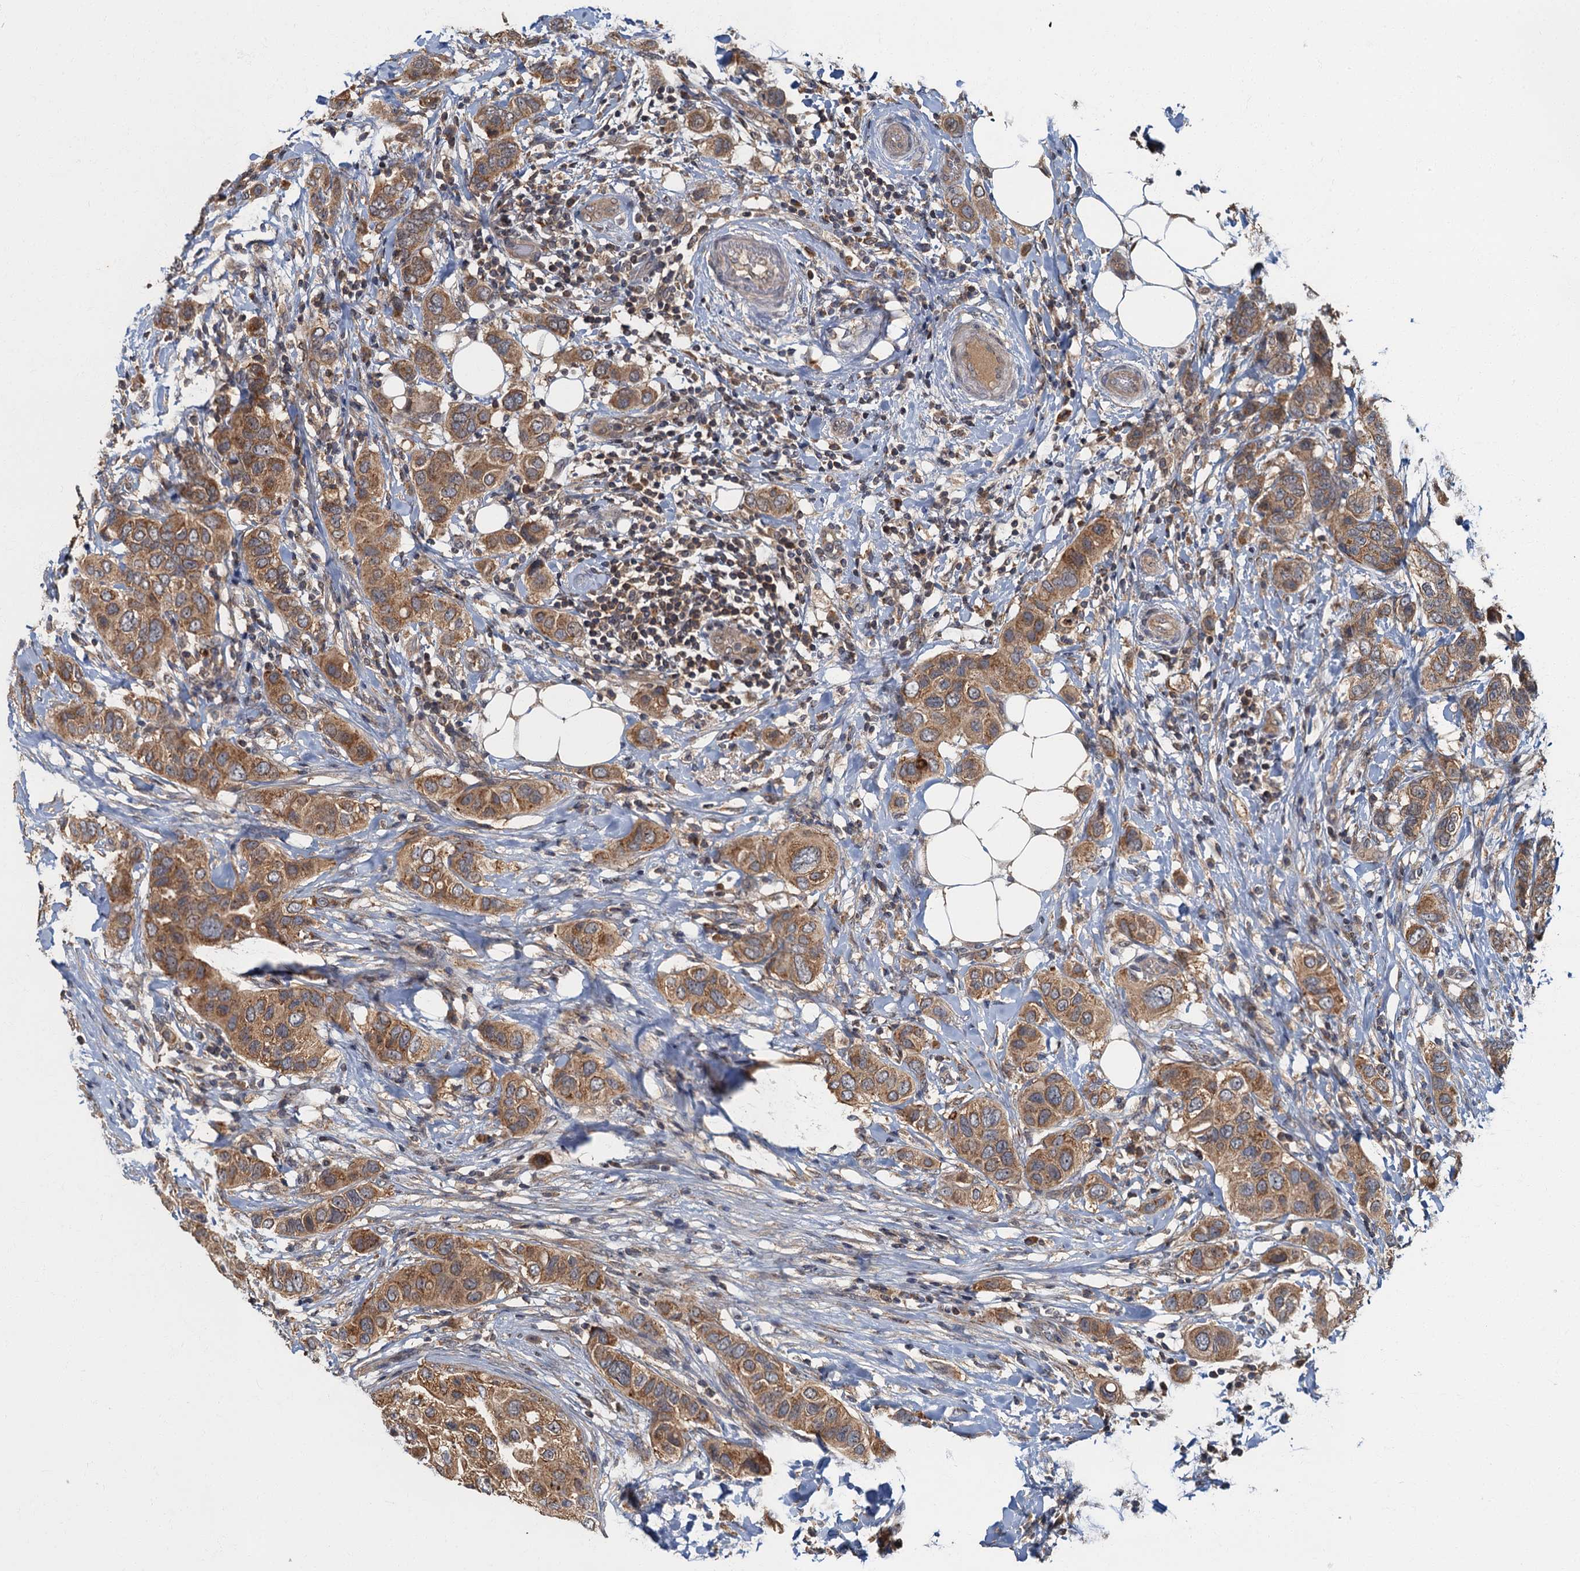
{"staining": {"intensity": "moderate", "quantity": ">75%", "location": "cytoplasmic/membranous"}, "tissue": "breast cancer", "cell_type": "Tumor cells", "image_type": "cancer", "snomed": [{"axis": "morphology", "description": "Lobular carcinoma"}, {"axis": "topography", "description": "Breast"}], "caption": "Tumor cells show medium levels of moderate cytoplasmic/membranous expression in about >75% of cells in lobular carcinoma (breast).", "gene": "WDCP", "patient": {"sex": "female", "age": 51}}